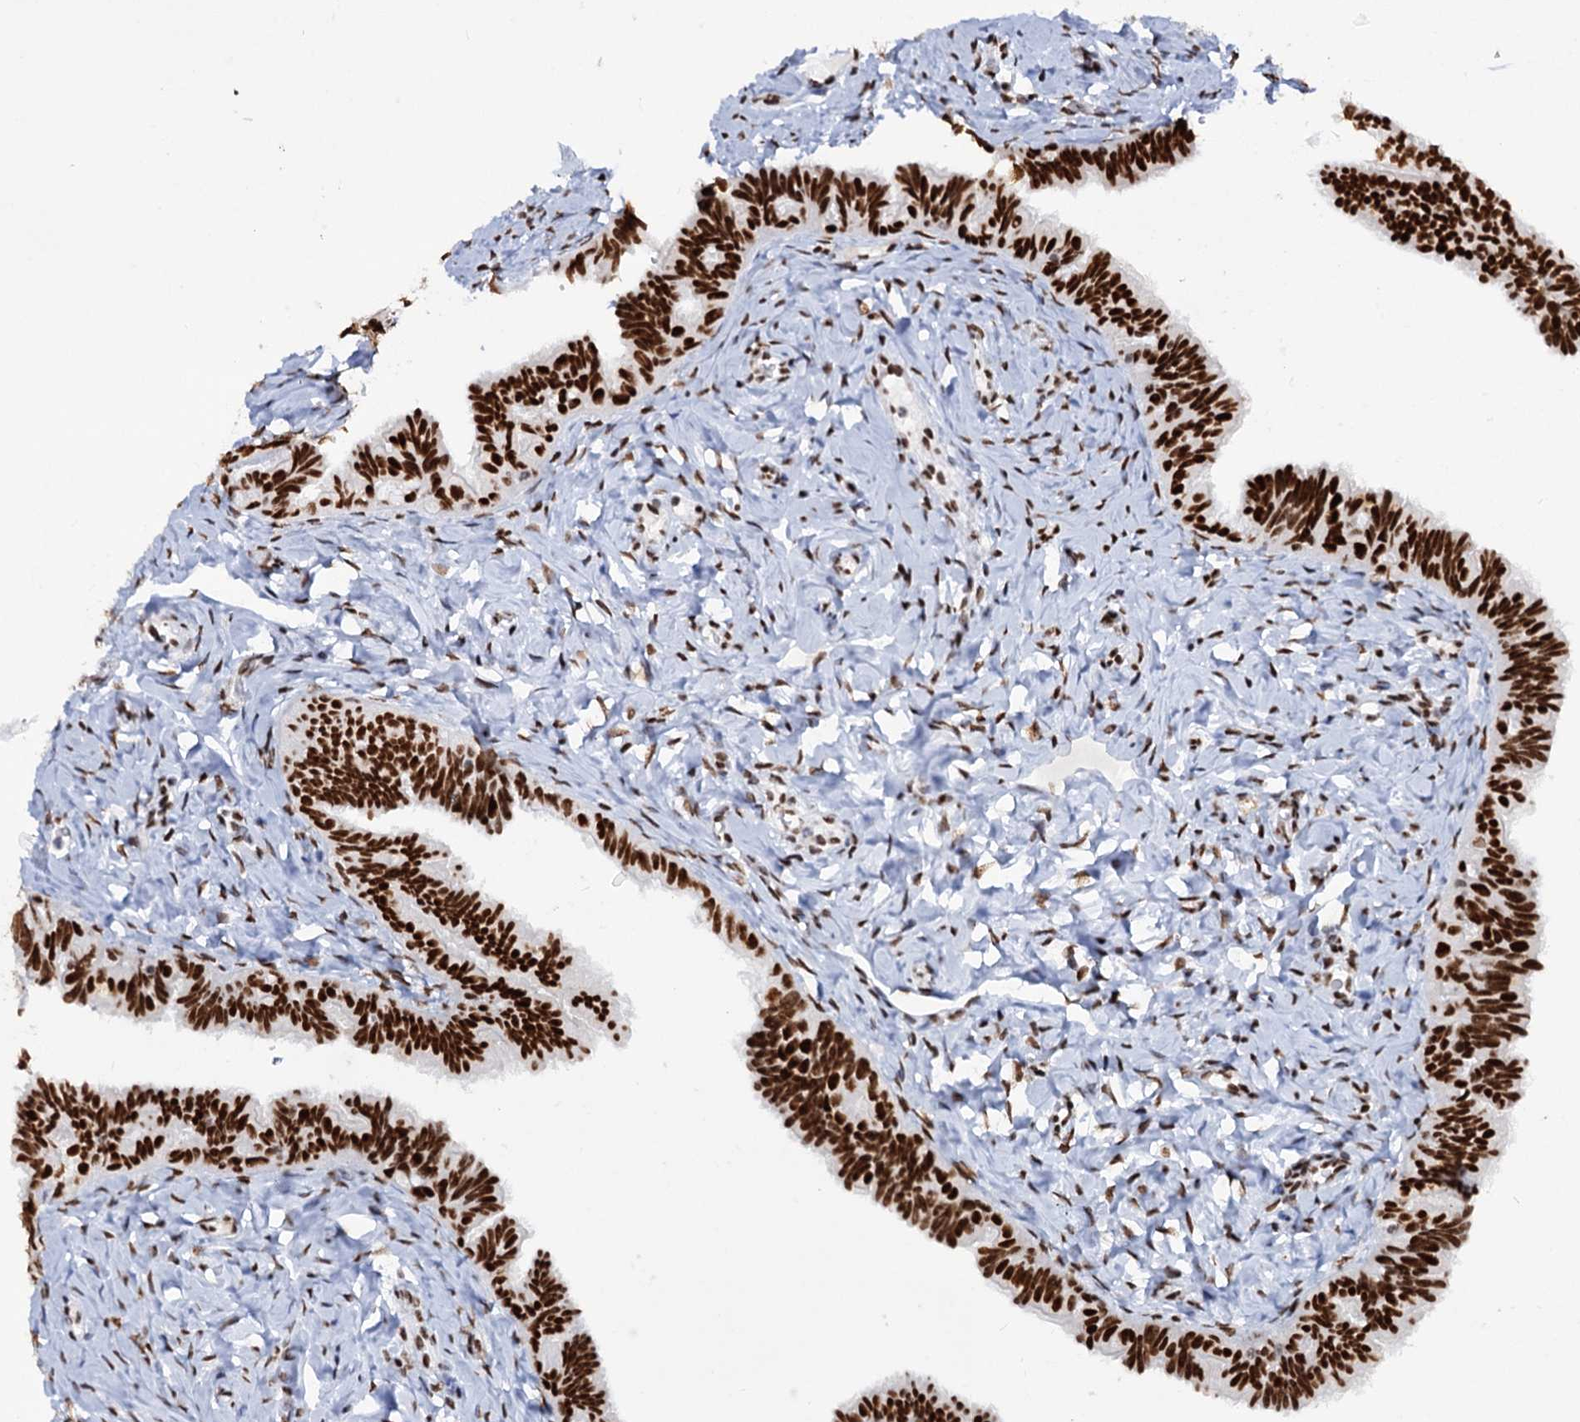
{"staining": {"intensity": "strong", "quantity": ">75%", "location": "nuclear"}, "tissue": "fallopian tube", "cell_type": "Glandular cells", "image_type": "normal", "snomed": [{"axis": "morphology", "description": "Normal tissue, NOS"}, {"axis": "topography", "description": "Fallopian tube"}], "caption": "The micrograph exhibits immunohistochemical staining of unremarkable fallopian tube. There is strong nuclear expression is seen in approximately >75% of glandular cells.", "gene": "MATR3", "patient": {"sex": "female", "age": 65}}